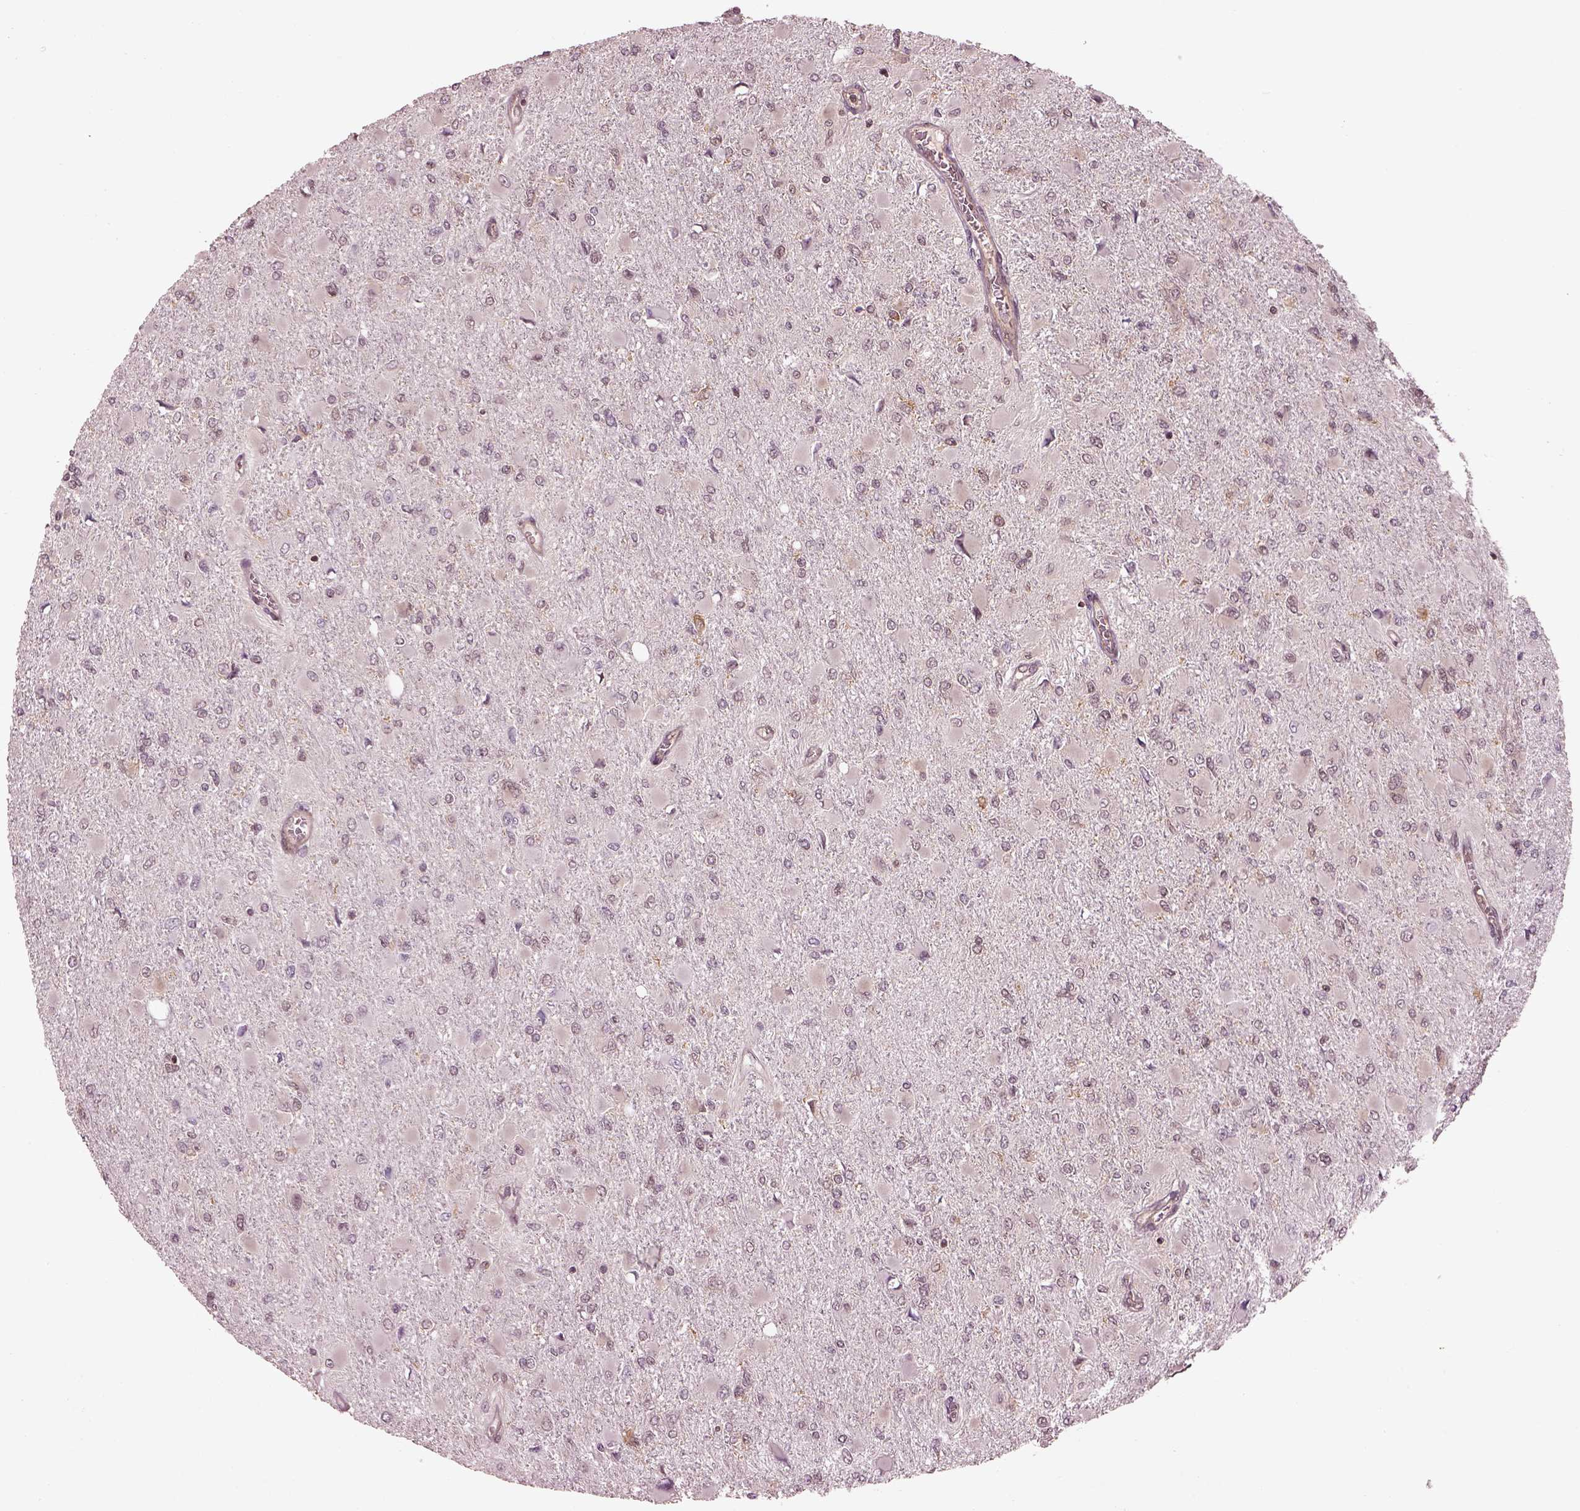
{"staining": {"intensity": "negative", "quantity": "none", "location": "none"}, "tissue": "glioma", "cell_type": "Tumor cells", "image_type": "cancer", "snomed": [{"axis": "morphology", "description": "Glioma, malignant, High grade"}, {"axis": "topography", "description": "Cerebral cortex"}], "caption": "IHC histopathology image of human malignant high-grade glioma stained for a protein (brown), which exhibits no positivity in tumor cells.", "gene": "LSM14A", "patient": {"sex": "female", "age": 36}}